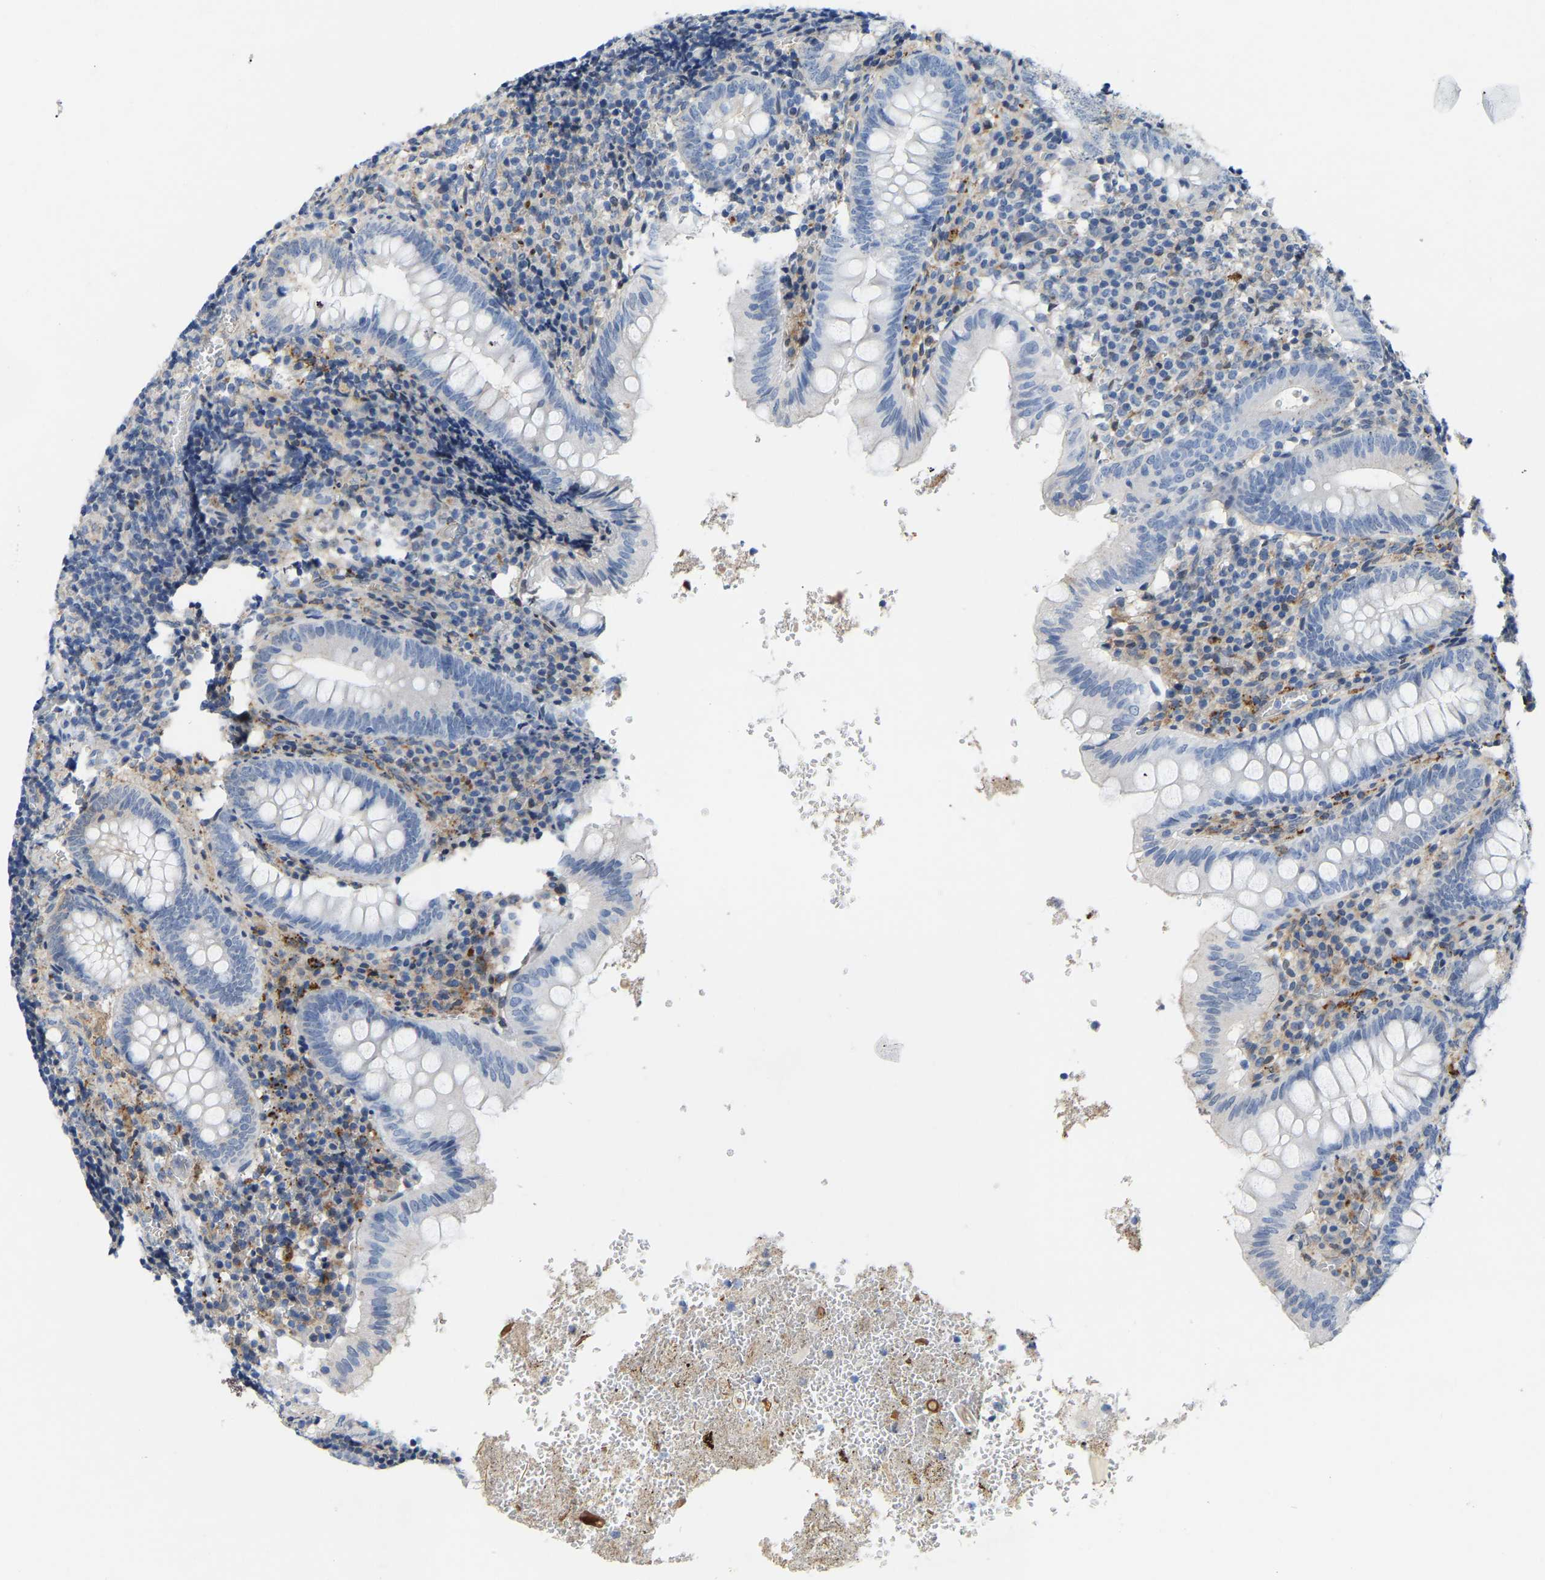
{"staining": {"intensity": "weak", "quantity": "25%-75%", "location": "cytoplasmic/membranous"}, "tissue": "appendix", "cell_type": "Glandular cells", "image_type": "normal", "snomed": [{"axis": "morphology", "description": "Normal tissue, NOS"}, {"axis": "topography", "description": "Appendix"}], "caption": "This is a histology image of IHC staining of normal appendix, which shows weak staining in the cytoplasmic/membranous of glandular cells.", "gene": "ABTB2", "patient": {"sex": "male", "age": 8}}